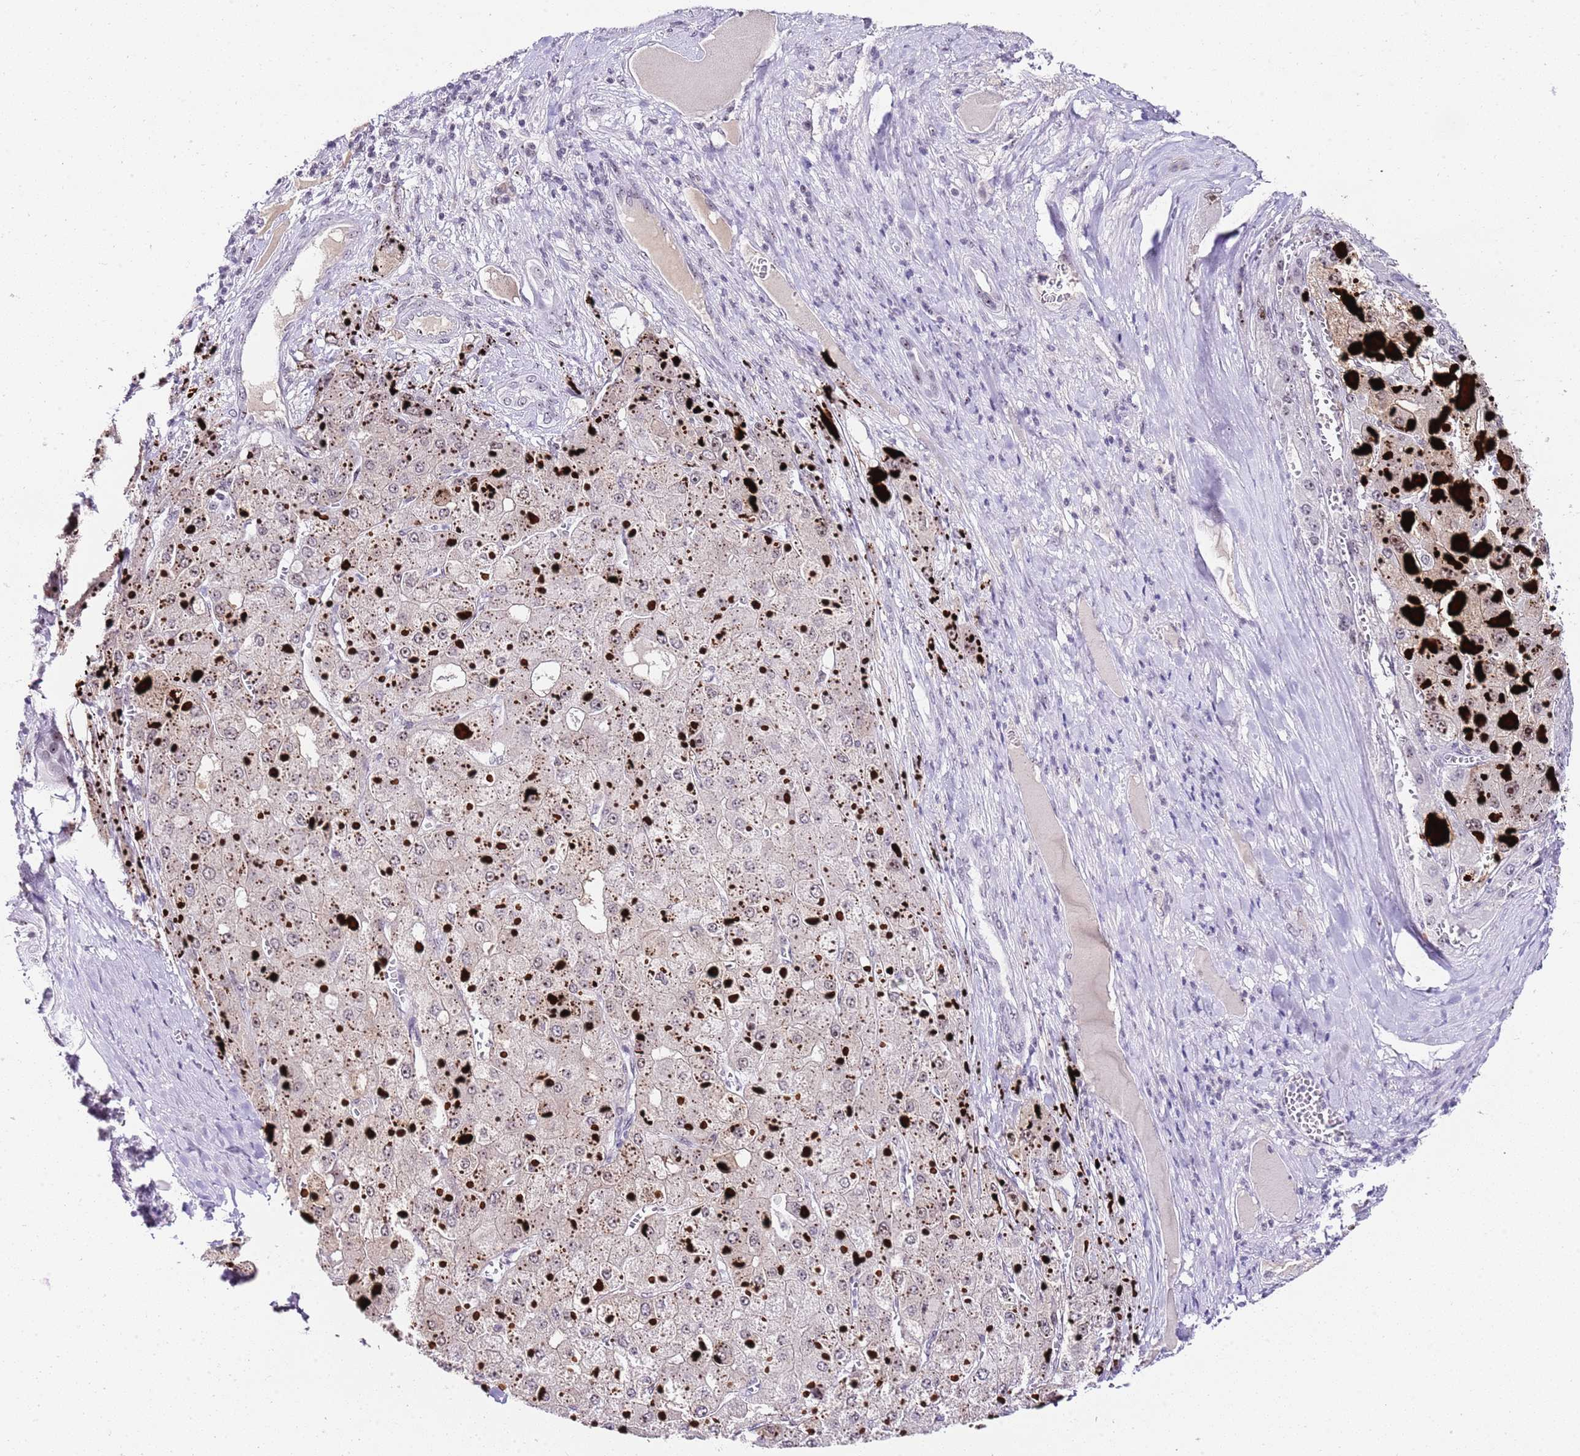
{"staining": {"intensity": "weak", "quantity": "25%-75%", "location": "nuclear"}, "tissue": "liver cancer", "cell_type": "Tumor cells", "image_type": "cancer", "snomed": [{"axis": "morphology", "description": "Carcinoma, Hepatocellular, NOS"}, {"axis": "topography", "description": "Liver"}], "caption": "Immunohistochemical staining of liver cancer (hepatocellular carcinoma) demonstrates low levels of weak nuclear positivity in approximately 25%-75% of tumor cells. (IHC, brightfield microscopy, high magnification).", "gene": "NOP56", "patient": {"sex": "female", "age": 73}}